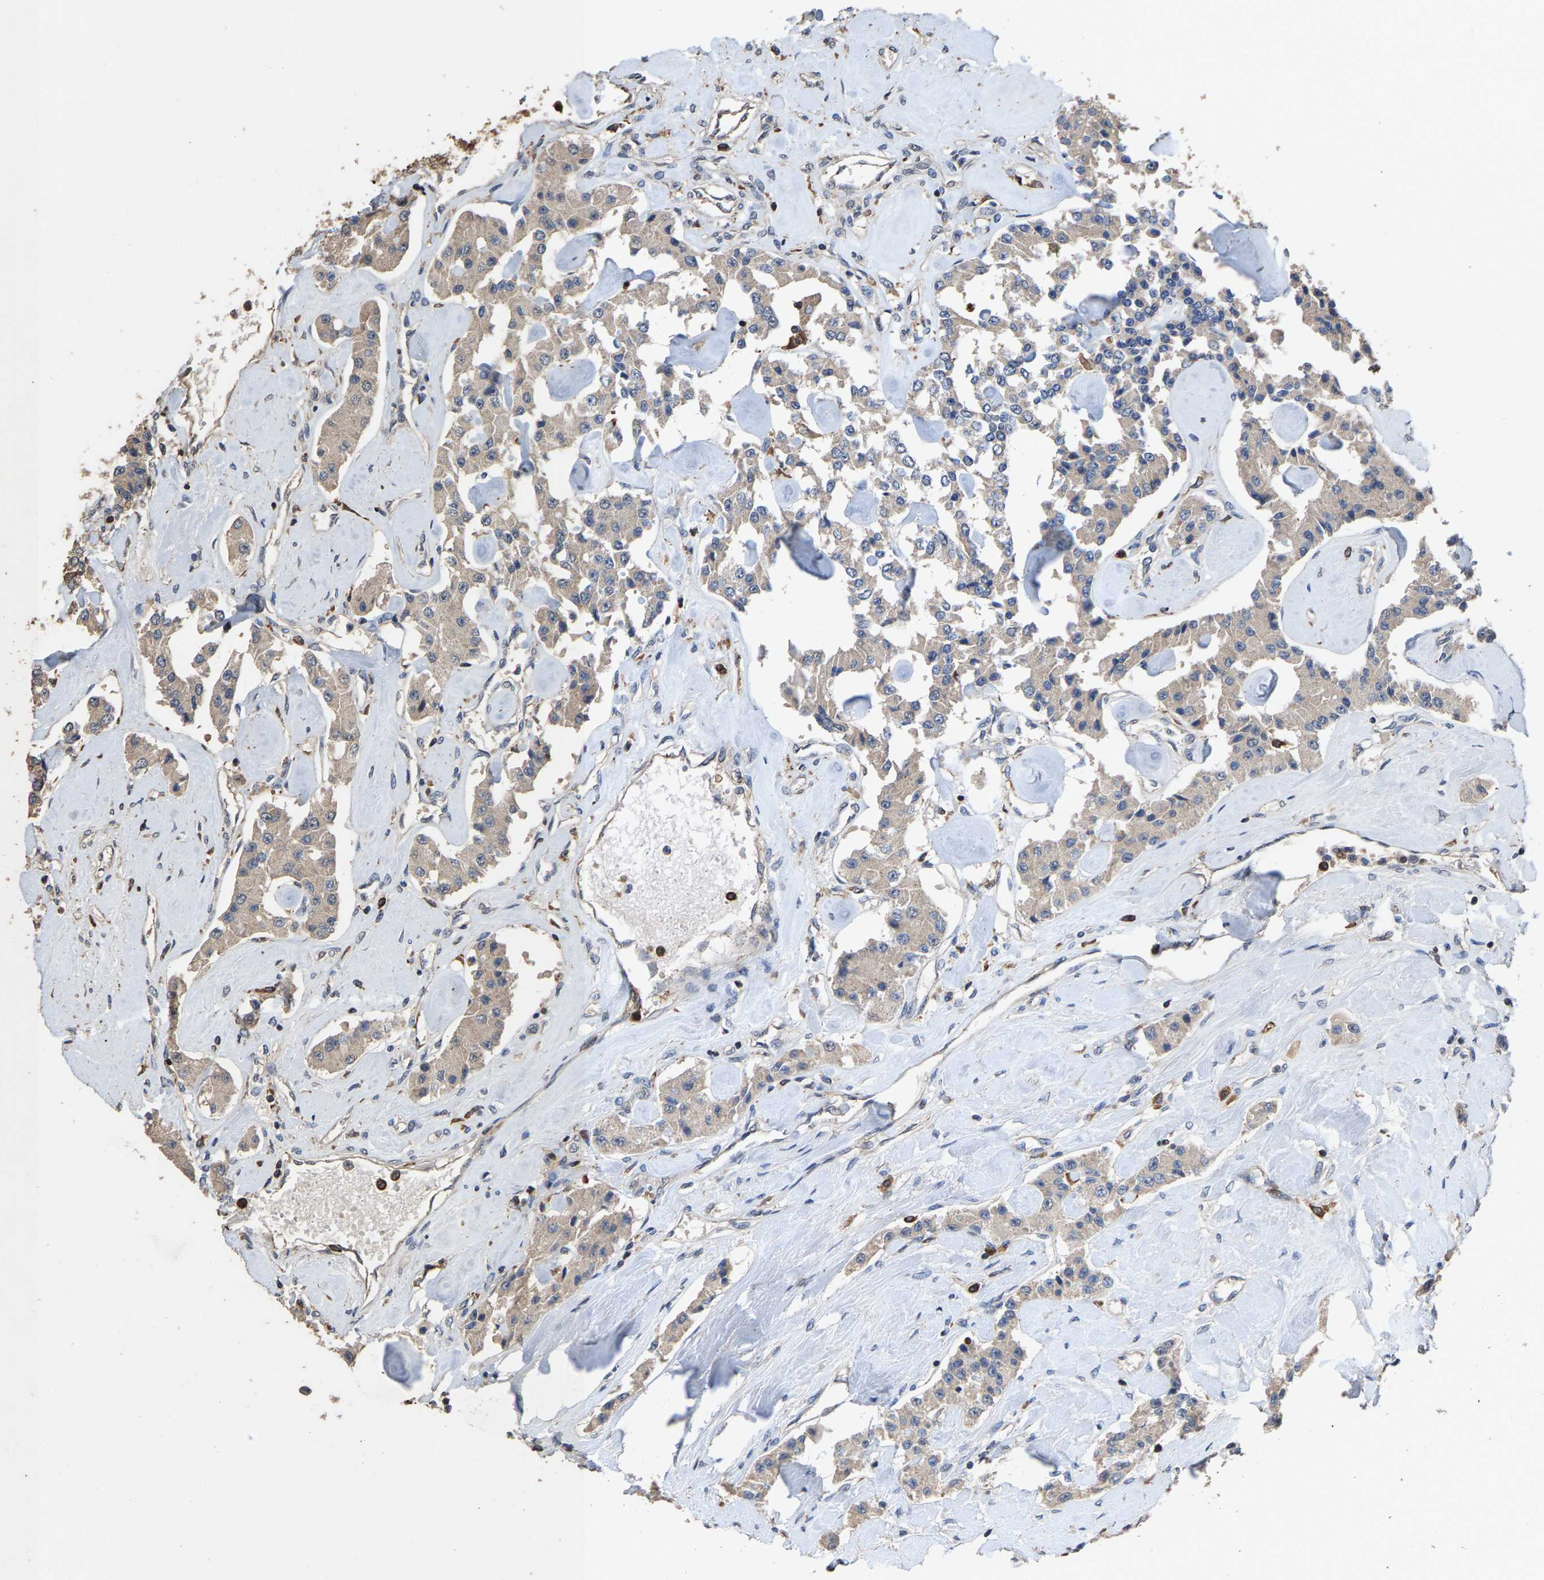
{"staining": {"intensity": "moderate", "quantity": "<25%", "location": "cytoplasmic/membranous"}, "tissue": "carcinoid", "cell_type": "Tumor cells", "image_type": "cancer", "snomed": [{"axis": "morphology", "description": "Carcinoid, malignant, NOS"}, {"axis": "topography", "description": "Pancreas"}], "caption": "A photomicrograph of malignant carcinoid stained for a protein reveals moderate cytoplasmic/membranous brown staining in tumor cells. Immunohistochemistry stains the protein of interest in brown and the nuclei are stained blue.", "gene": "TDRKH", "patient": {"sex": "male", "age": 41}}